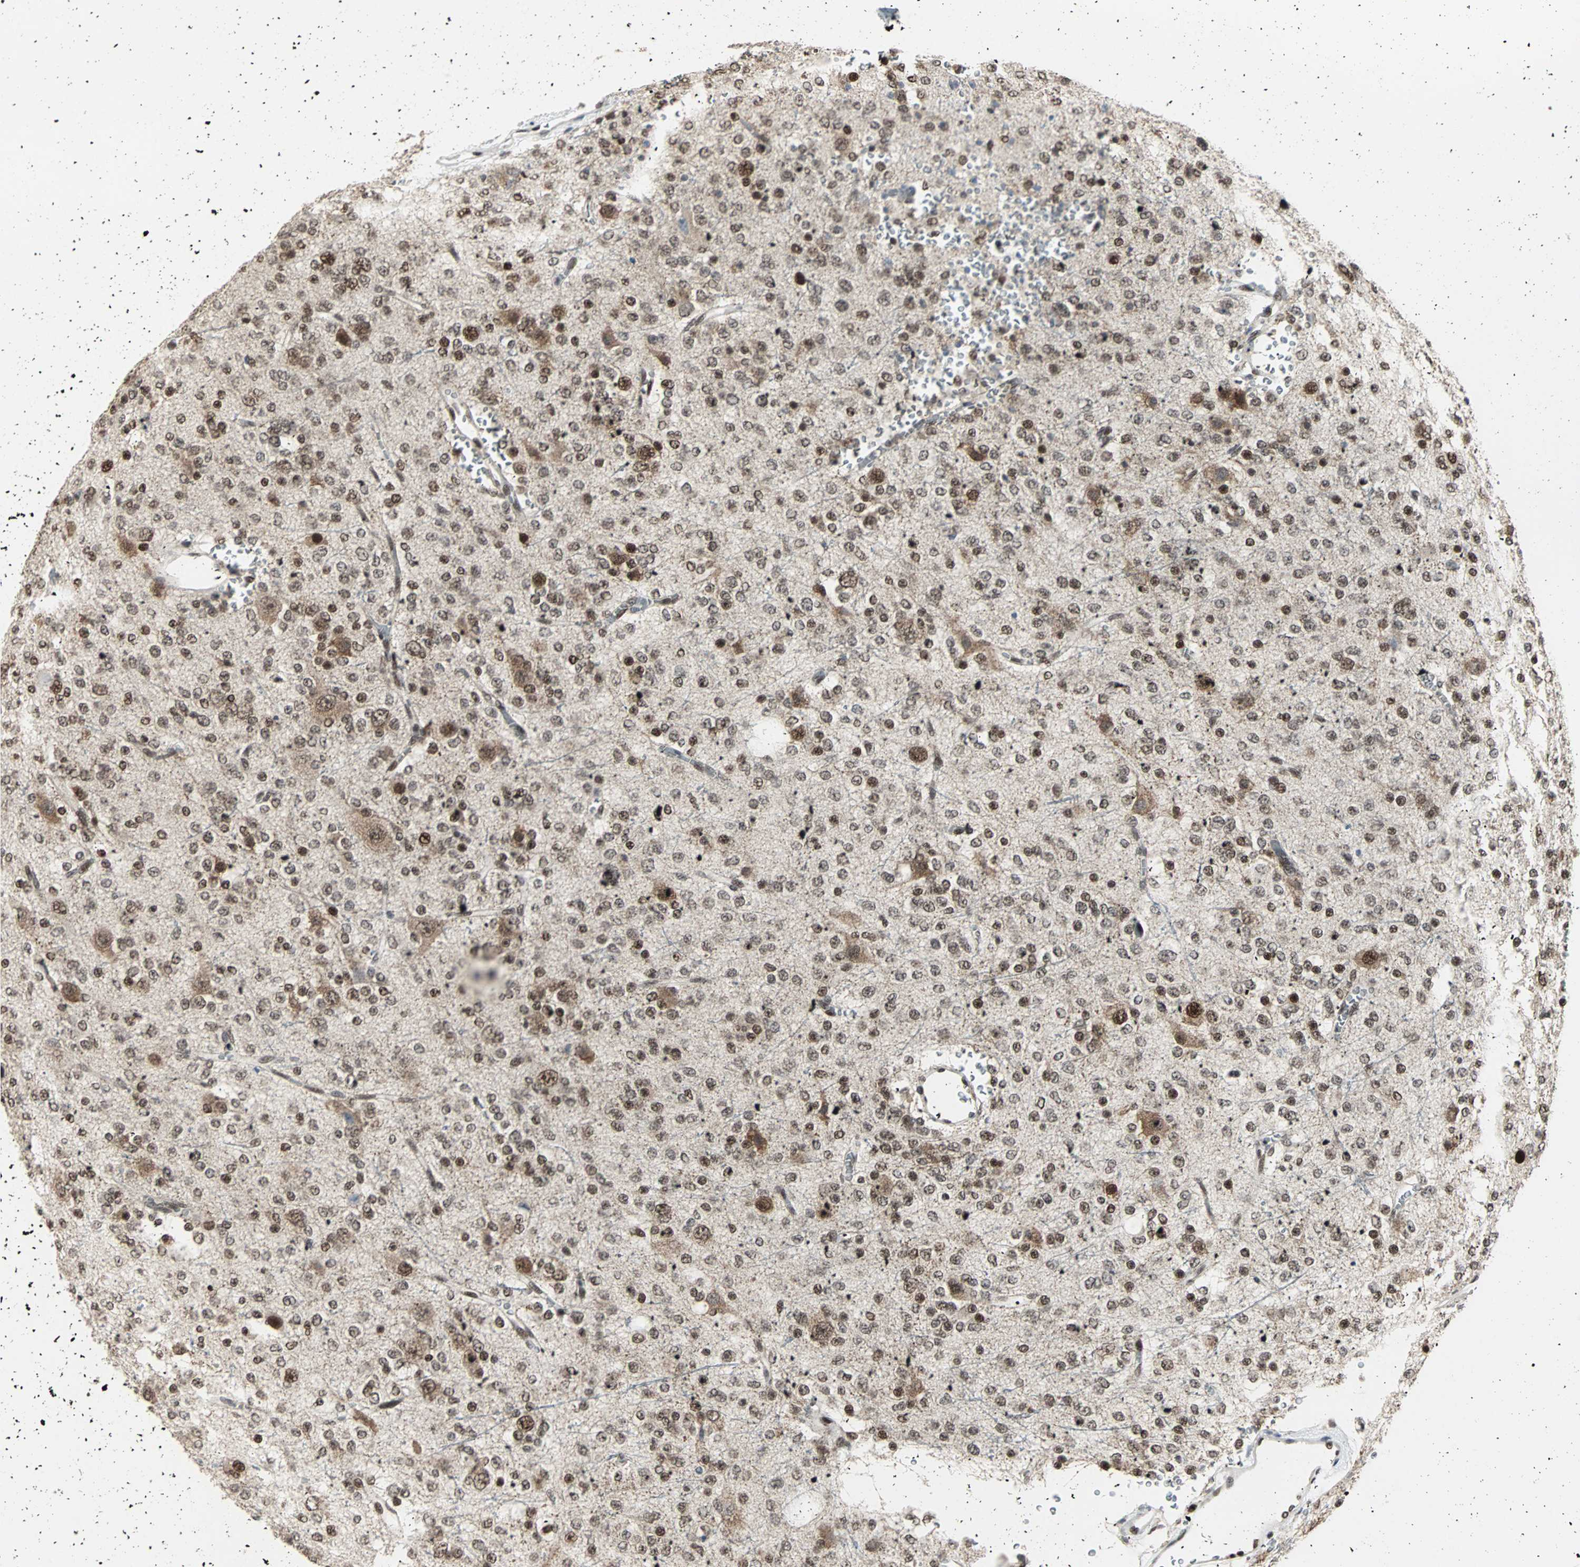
{"staining": {"intensity": "weak", "quantity": ">75%", "location": "nuclear"}, "tissue": "glioma", "cell_type": "Tumor cells", "image_type": "cancer", "snomed": [{"axis": "morphology", "description": "Glioma, malignant, Low grade"}, {"axis": "topography", "description": "Brain"}], "caption": "Protein expression analysis of glioma displays weak nuclear staining in about >75% of tumor cells.", "gene": "TERF2IP", "patient": {"sex": "male", "age": 38}}